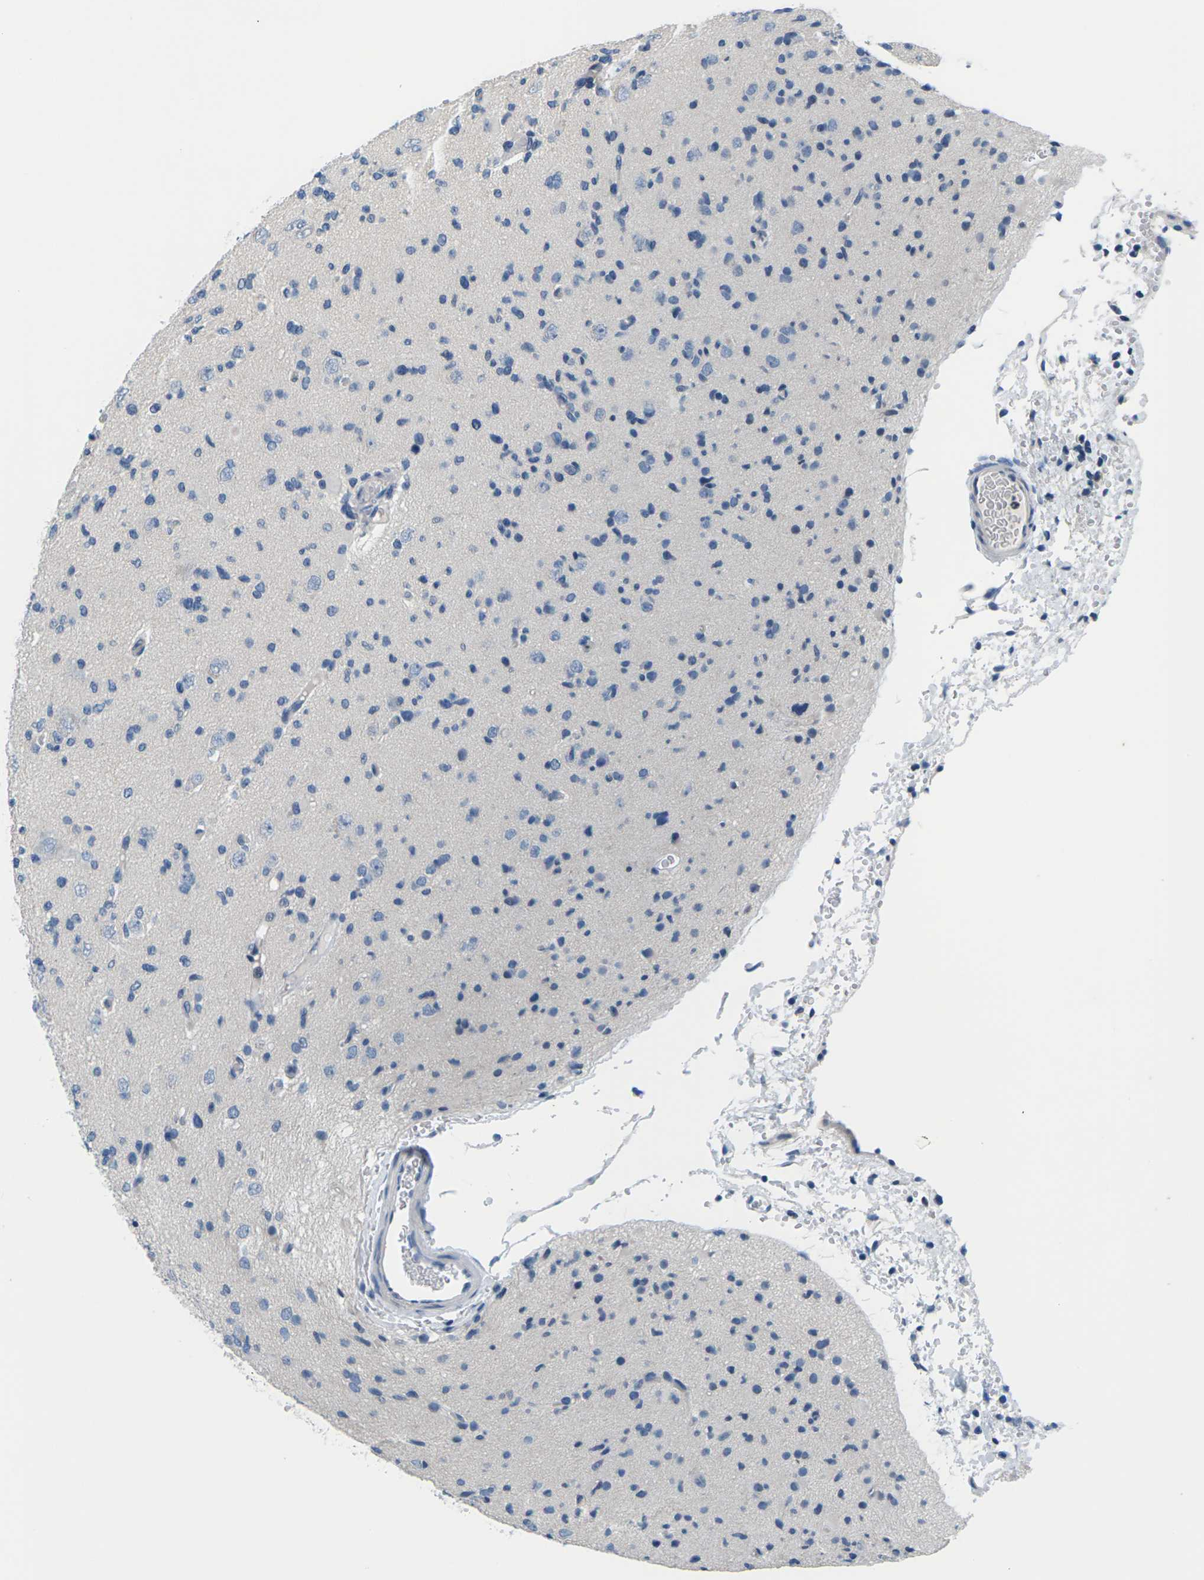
{"staining": {"intensity": "negative", "quantity": "none", "location": "none"}, "tissue": "glioma", "cell_type": "Tumor cells", "image_type": "cancer", "snomed": [{"axis": "morphology", "description": "Glioma, malignant, Low grade"}, {"axis": "topography", "description": "Brain"}], "caption": "Malignant glioma (low-grade) was stained to show a protein in brown. There is no significant expression in tumor cells.", "gene": "UMOD", "patient": {"sex": "female", "age": 22}}